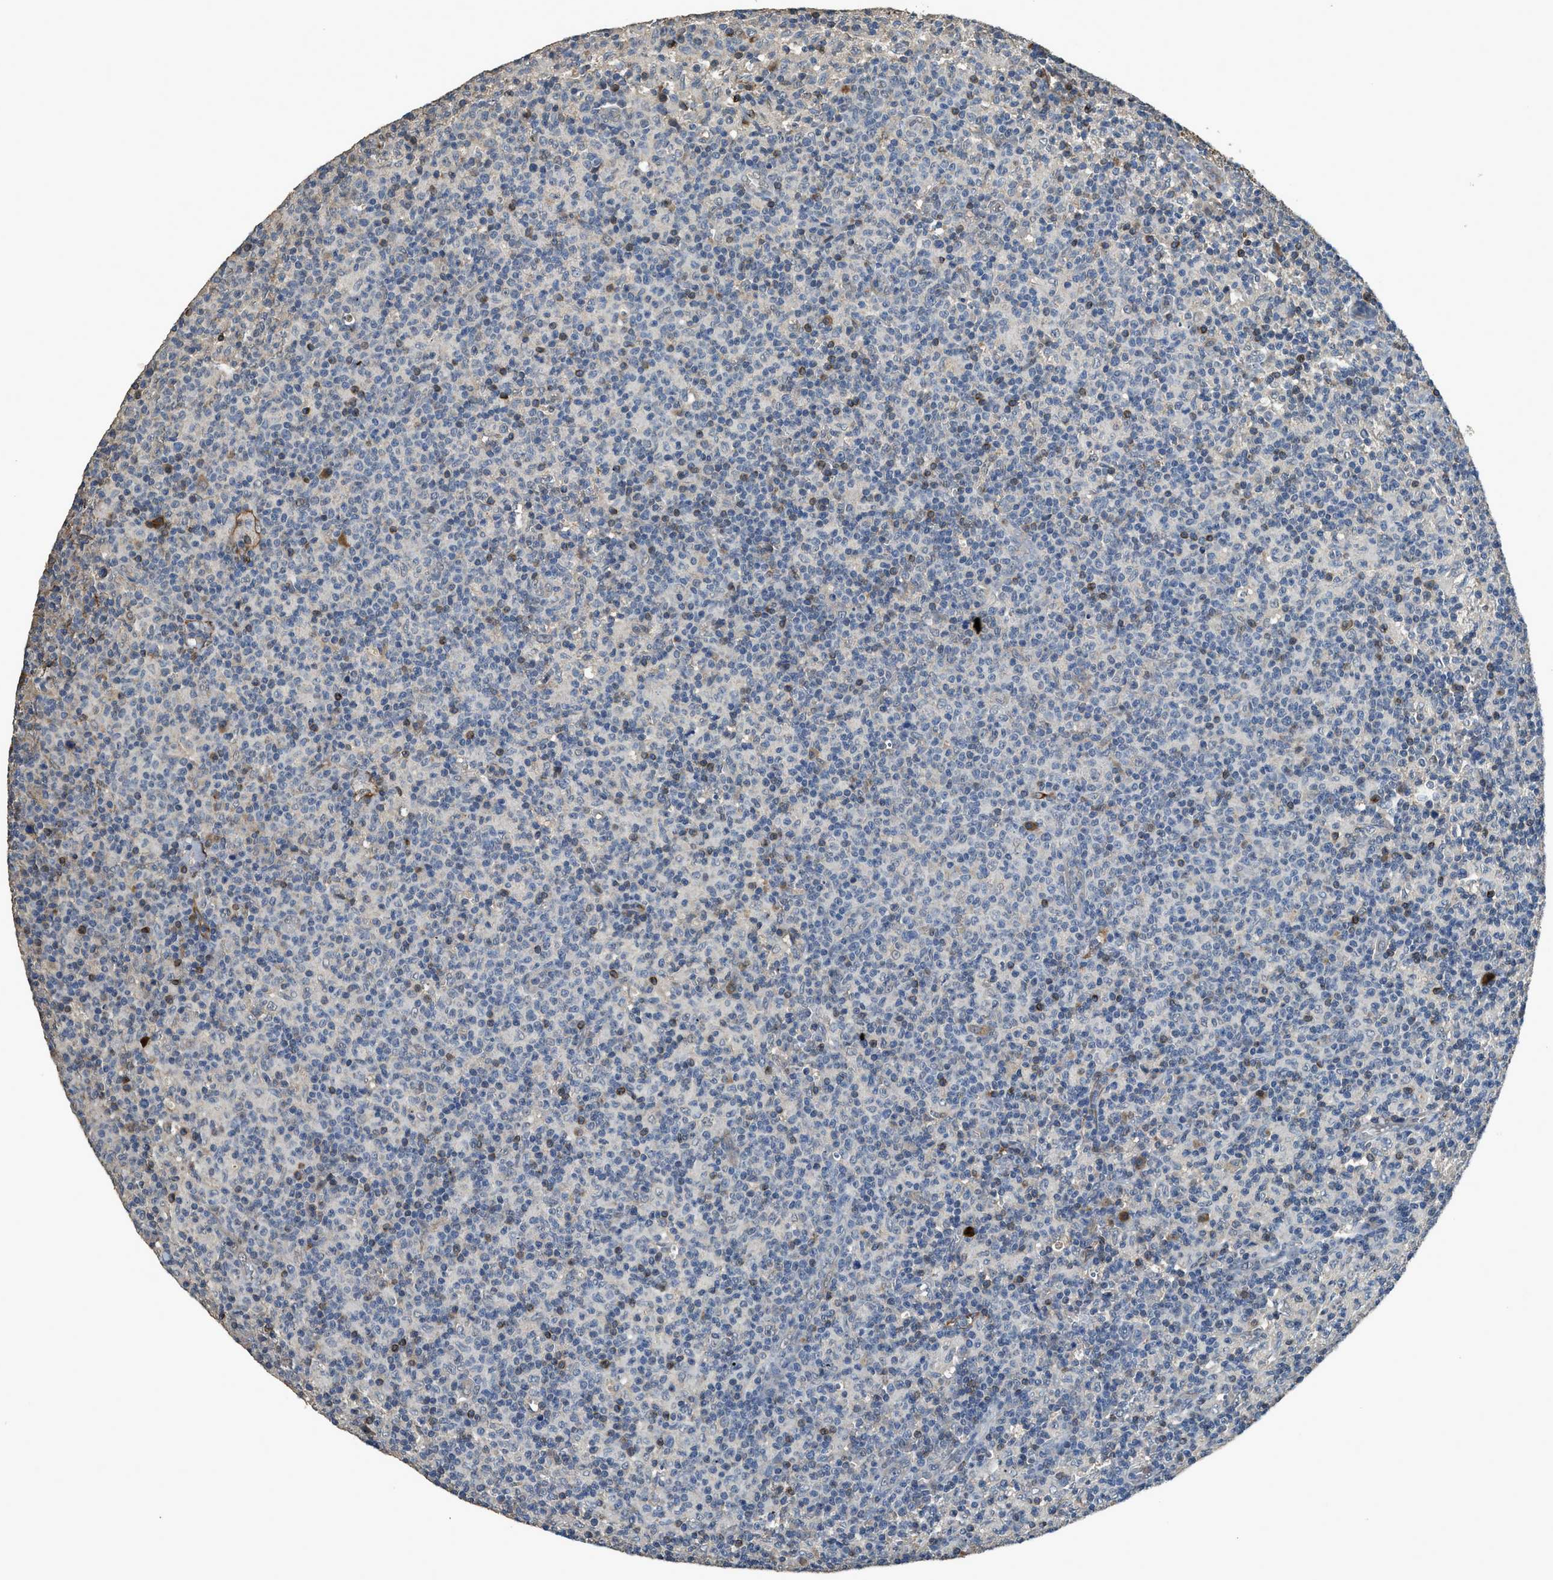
{"staining": {"intensity": "negative", "quantity": "none", "location": "none"}, "tissue": "lymph node", "cell_type": "Germinal center cells", "image_type": "normal", "snomed": [{"axis": "morphology", "description": "Normal tissue, NOS"}, {"axis": "morphology", "description": "Inflammation, NOS"}, {"axis": "topography", "description": "Lymph node"}], "caption": "Immunohistochemistry (IHC) of unremarkable lymph node demonstrates no staining in germinal center cells.", "gene": "SYNM", "patient": {"sex": "male", "age": 55}}